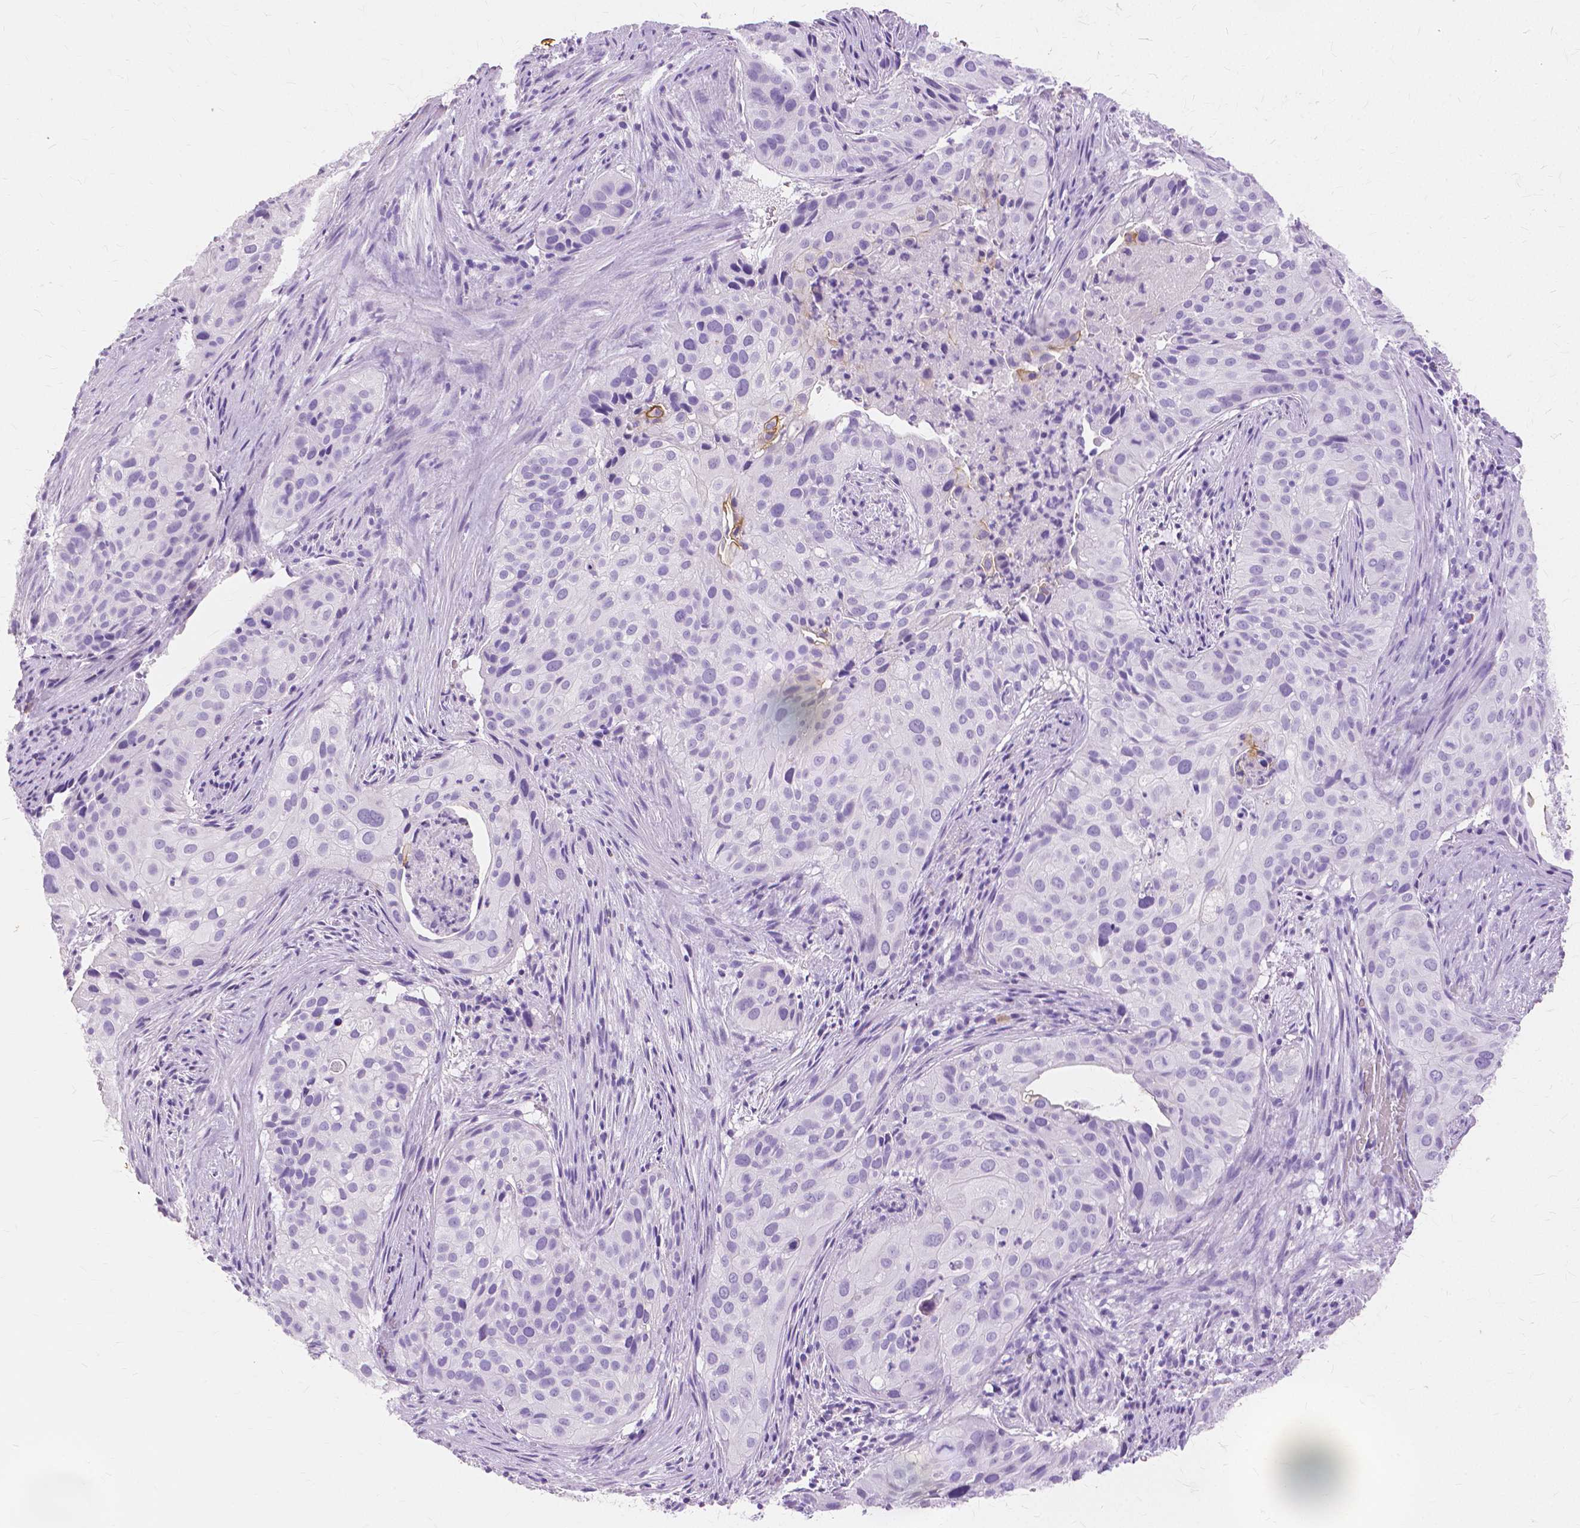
{"staining": {"intensity": "moderate", "quantity": "<25%", "location": "cytoplasmic/membranous"}, "tissue": "cervical cancer", "cell_type": "Tumor cells", "image_type": "cancer", "snomed": [{"axis": "morphology", "description": "Squamous cell carcinoma, NOS"}, {"axis": "topography", "description": "Cervix"}], "caption": "About <25% of tumor cells in cervical cancer (squamous cell carcinoma) show moderate cytoplasmic/membranous protein staining as visualized by brown immunohistochemical staining.", "gene": "TGM1", "patient": {"sex": "female", "age": 38}}